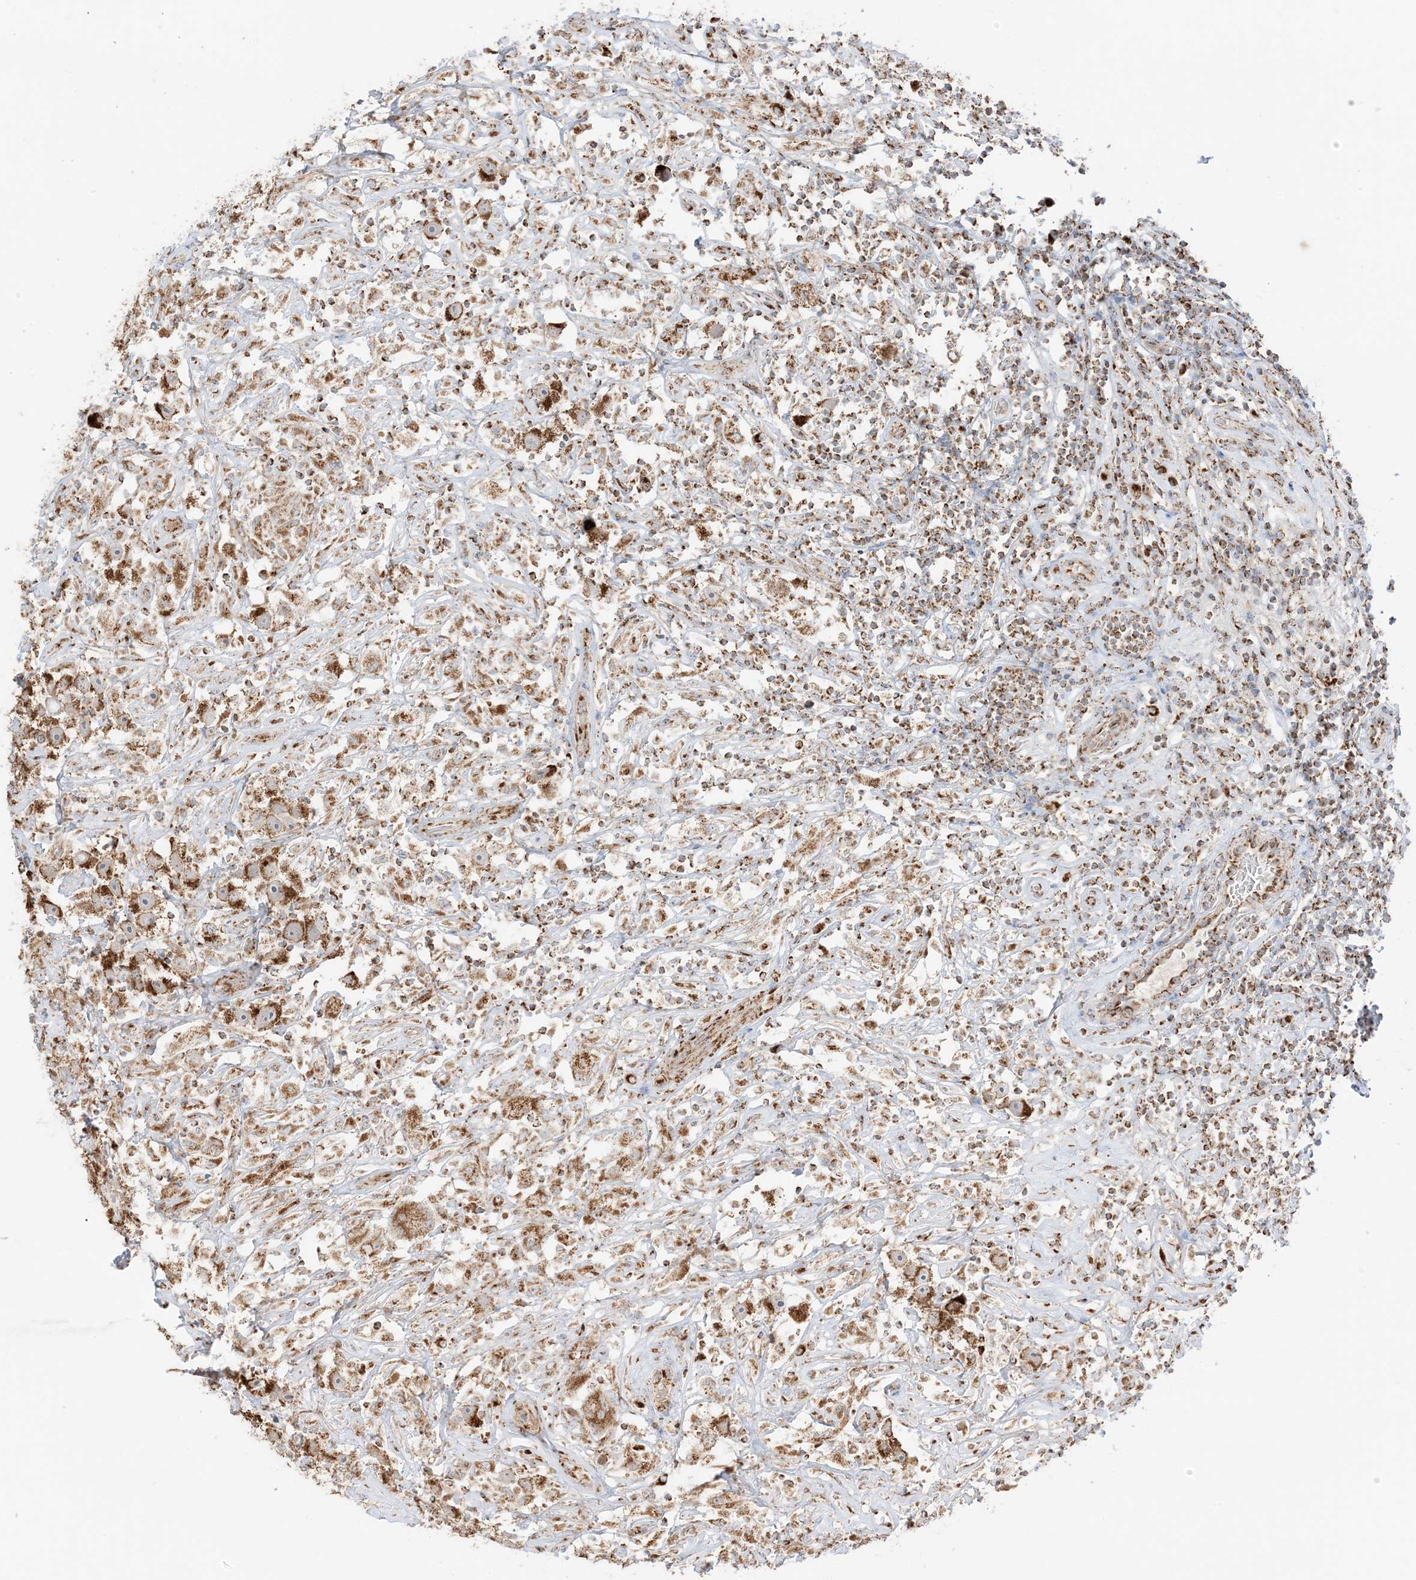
{"staining": {"intensity": "strong", "quantity": ">75%", "location": "cytoplasmic/membranous"}, "tissue": "testis cancer", "cell_type": "Tumor cells", "image_type": "cancer", "snomed": [{"axis": "morphology", "description": "Seminoma, NOS"}, {"axis": "topography", "description": "Testis"}], "caption": "Approximately >75% of tumor cells in human testis seminoma demonstrate strong cytoplasmic/membranous protein positivity as visualized by brown immunohistochemical staining.", "gene": "SLC25A12", "patient": {"sex": "male", "age": 49}}